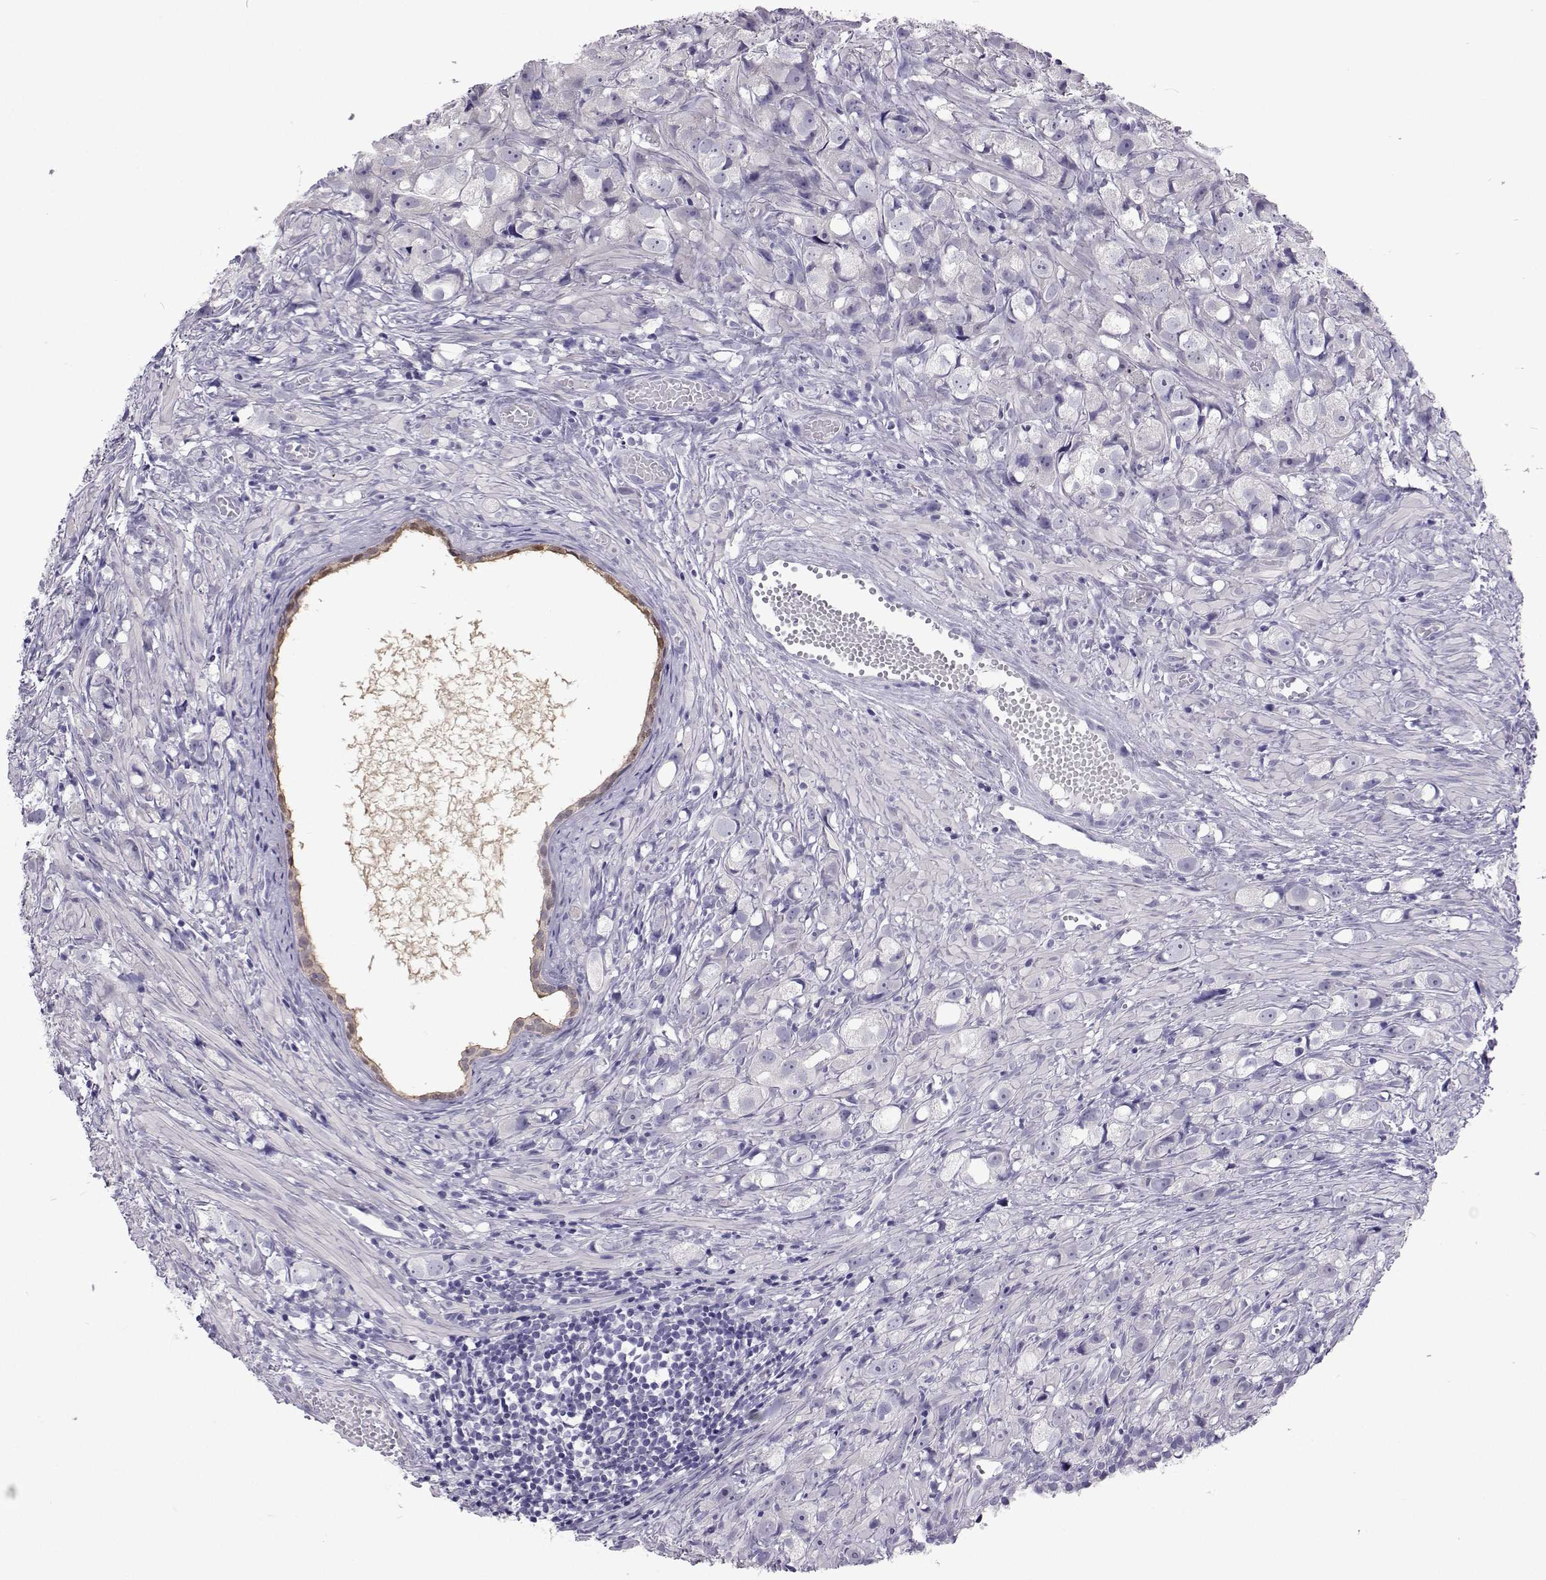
{"staining": {"intensity": "negative", "quantity": "none", "location": "none"}, "tissue": "prostate cancer", "cell_type": "Tumor cells", "image_type": "cancer", "snomed": [{"axis": "morphology", "description": "Adenocarcinoma, High grade"}, {"axis": "topography", "description": "Prostate"}], "caption": "A high-resolution photomicrograph shows immunohistochemistry staining of adenocarcinoma (high-grade) (prostate), which demonstrates no significant staining in tumor cells.", "gene": "GALM", "patient": {"sex": "male", "age": 75}}